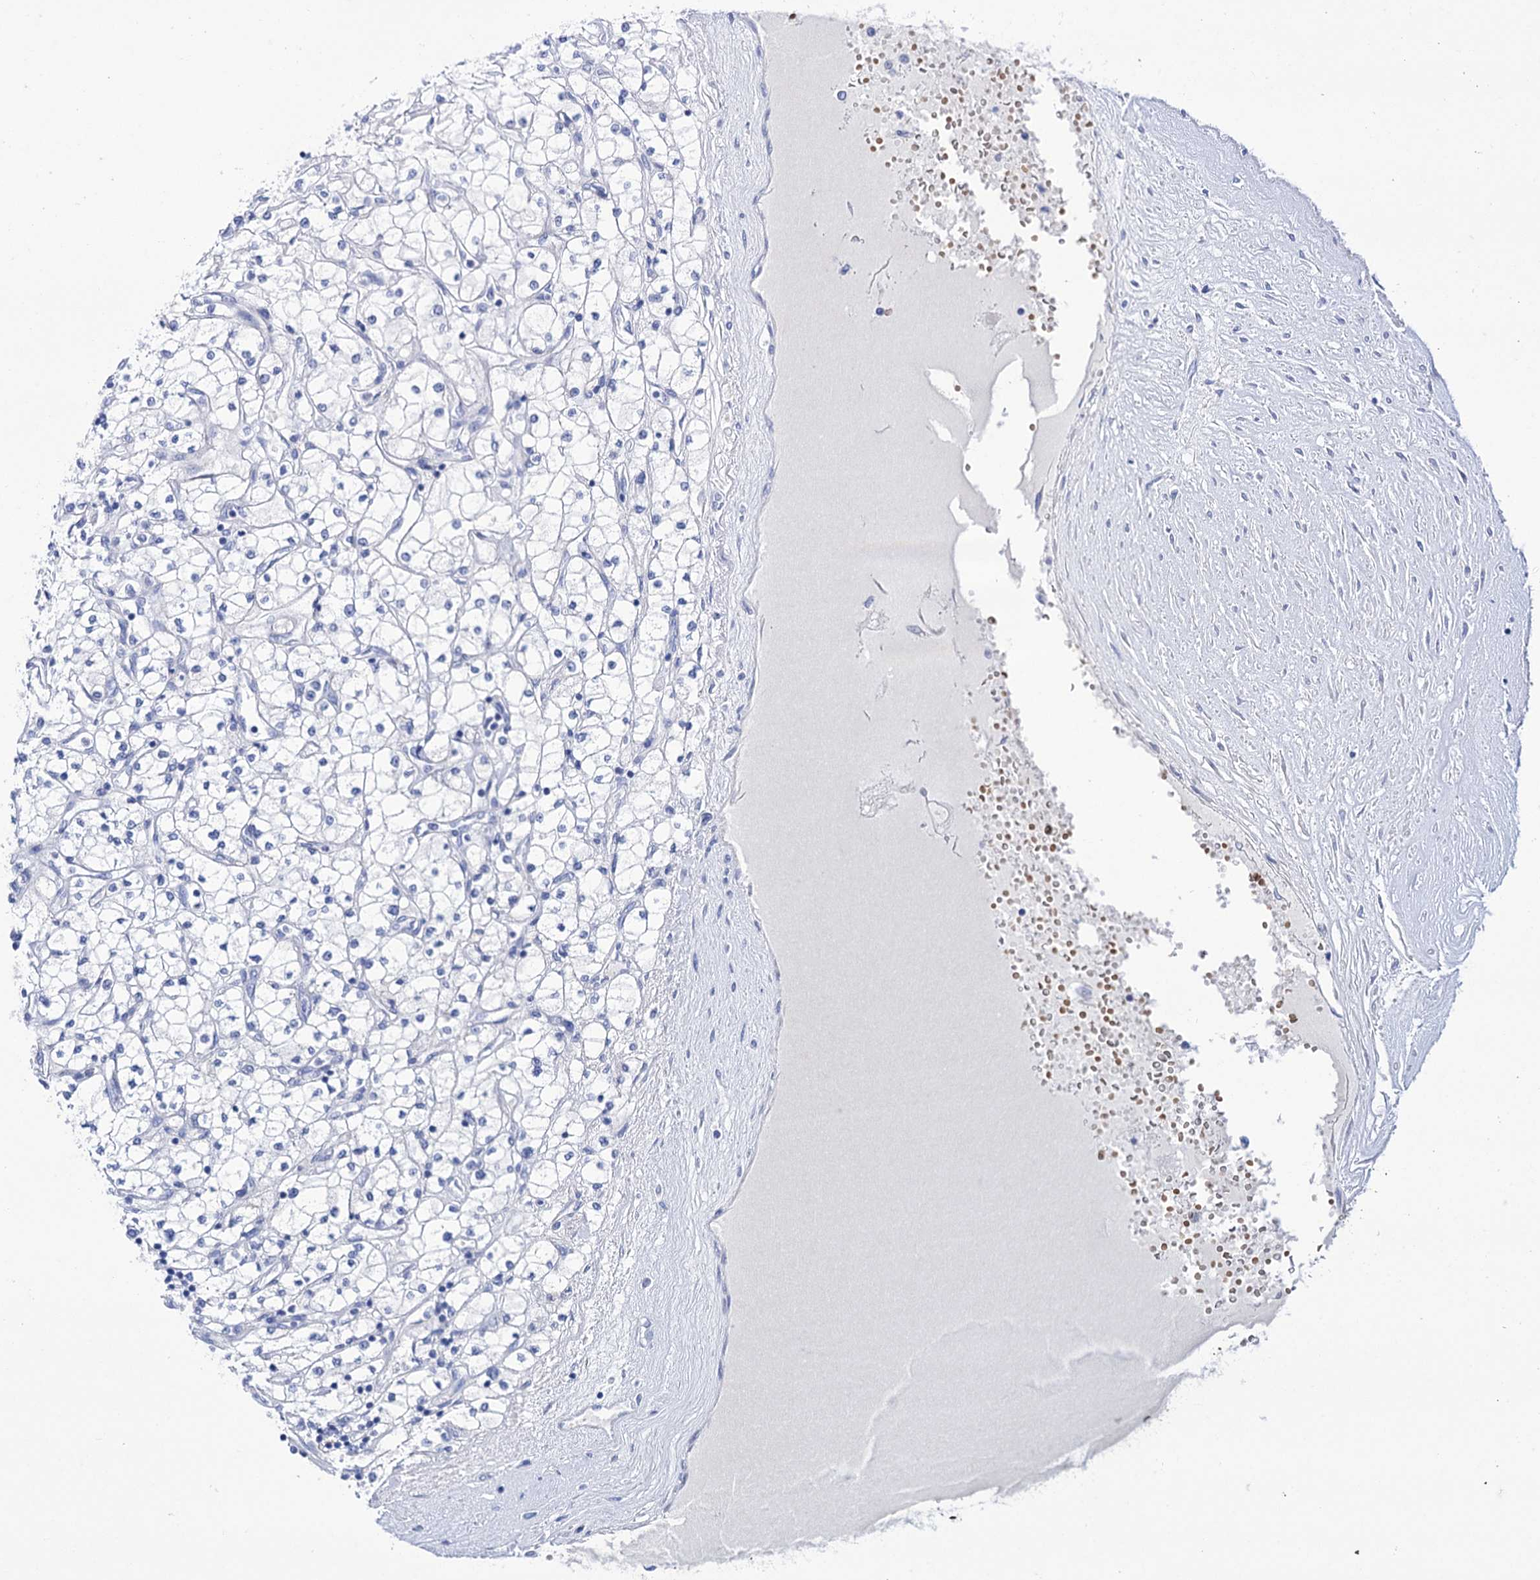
{"staining": {"intensity": "negative", "quantity": "none", "location": "none"}, "tissue": "renal cancer", "cell_type": "Tumor cells", "image_type": "cancer", "snomed": [{"axis": "morphology", "description": "Adenocarcinoma, NOS"}, {"axis": "topography", "description": "Kidney"}], "caption": "DAB (3,3'-diaminobenzidine) immunohistochemical staining of renal adenocarcinoma demonstrates no significant positivity in tumor cells. (Brightfield microscopy of DAB immunohistochemistry (IHC) at high magnification).", "gene": "YARS2", "patient": {"sex": "male", "age": 80}}